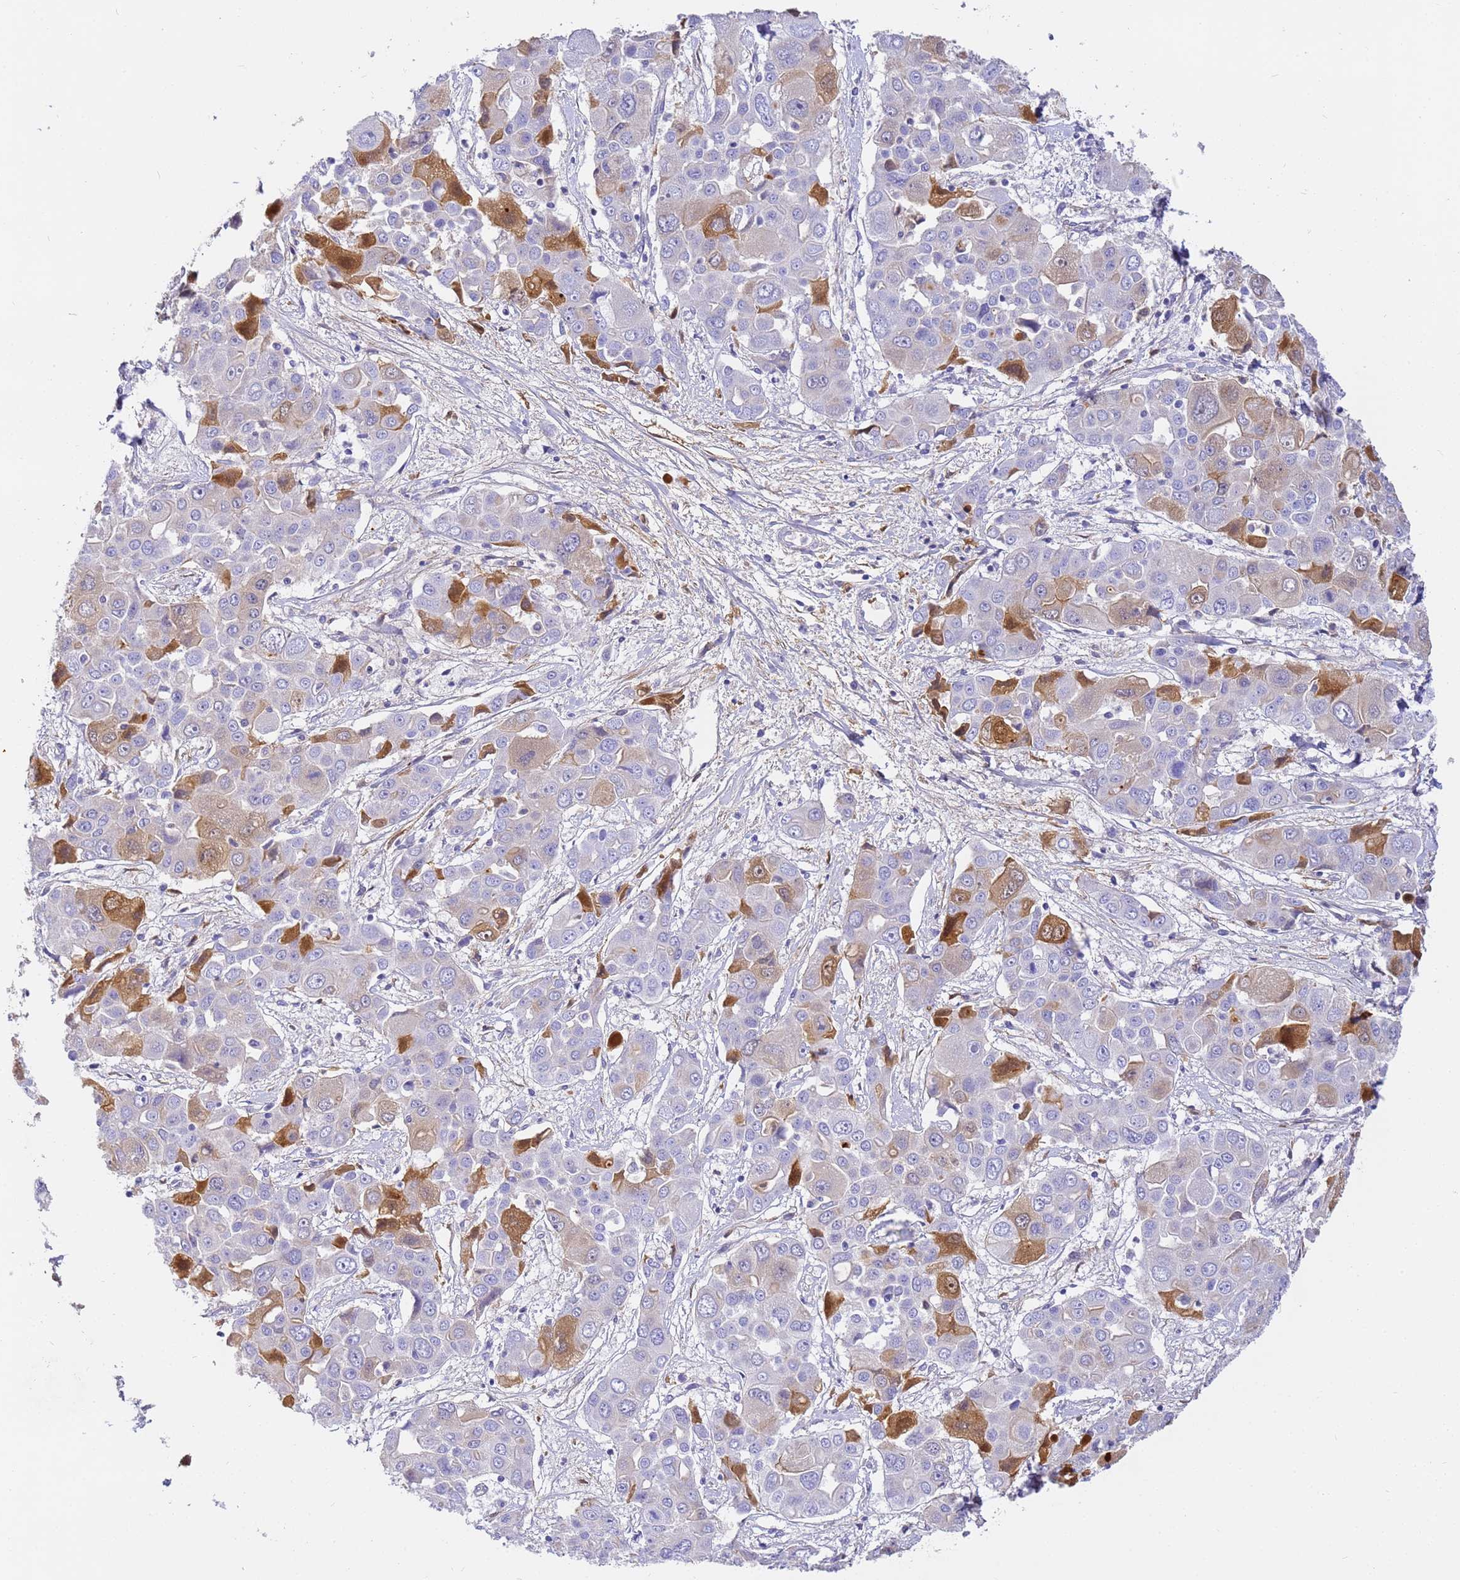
{"staining": {"intensity": "moderate", "quantity": "<25%", "location": "cytoplasmic/membranous,nuclear"}, "tissue": "liver cancer", "cell_type": "Tumor cells", "image_type": "cancer", "snomed": [{"axis": "morphology", "description": "Cholangiocarcinoma"}, {"axis": "topography", "description": "Liver"}], "caption": "Immunohistochemical staining of human liver cancer (cholangiocarcinoma) demonstrates low levels of moderate cytoplasmic/membranous and nuclear protein positivity in about <25% of tumor cells.", "gene": "CFHR2", "patient": {"sex": "male", "age": 67}}